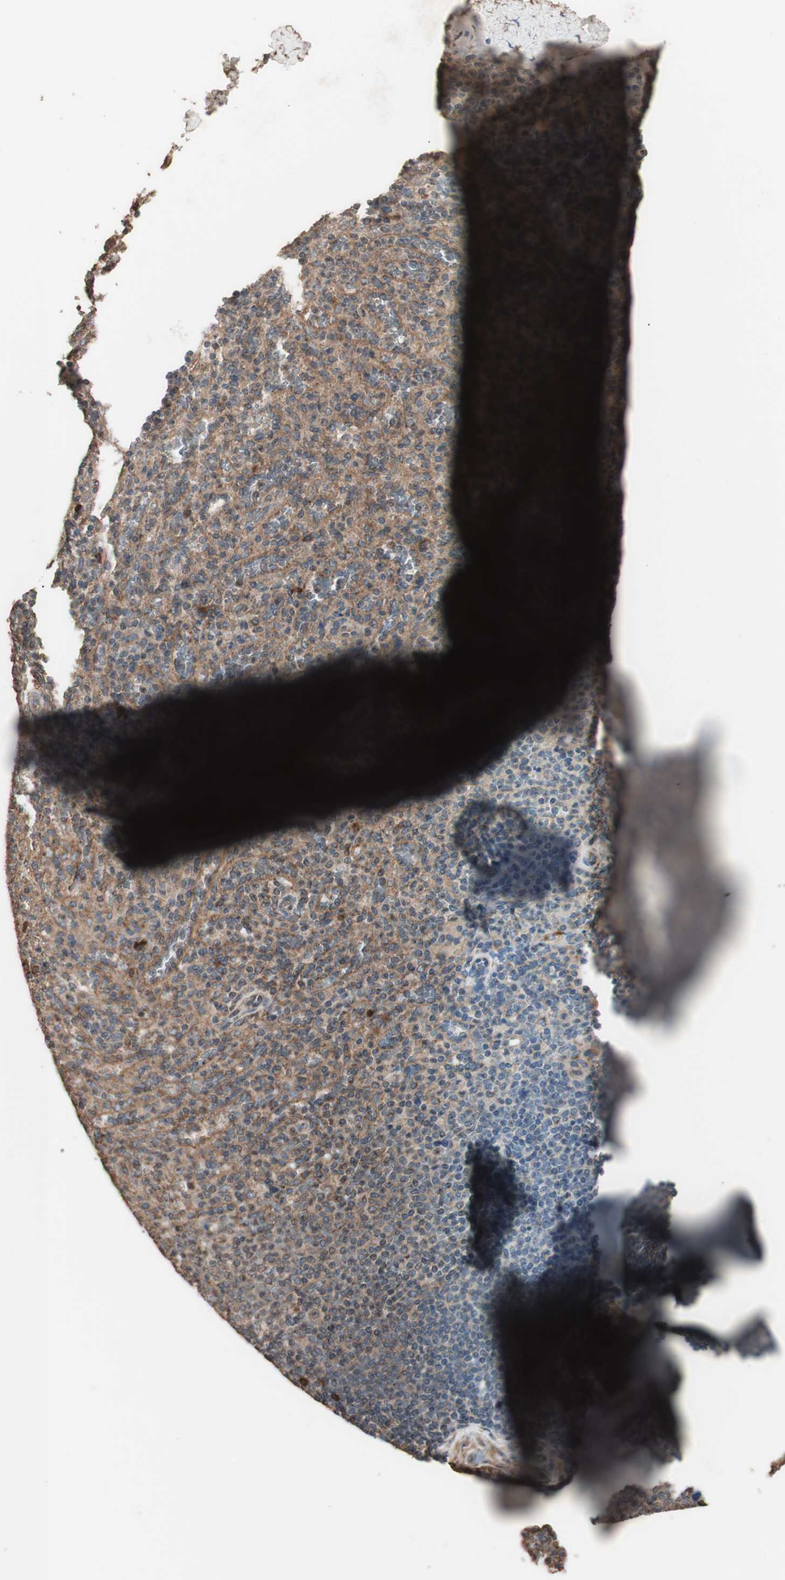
{"staining": {"intensity": "moderate", "quantity": "<25%", "location": "cytoplasmic/membranous"}, "tissue": "spleen", "cell_type": "Cells in red pulp", "image_type": "normal", "snomed": [{"axis": "morphology", "description": "Normal tissue, NOS"}, {"axis": "topography", "description": "Spleen"}], "caption": "The immunohistochemical stain labels moderate cytoplasmic/membranous positivity in cells in red pulp of benign spleen.", "gene": "LZTS1", "patient": {"sex": "male", "age": 36}}